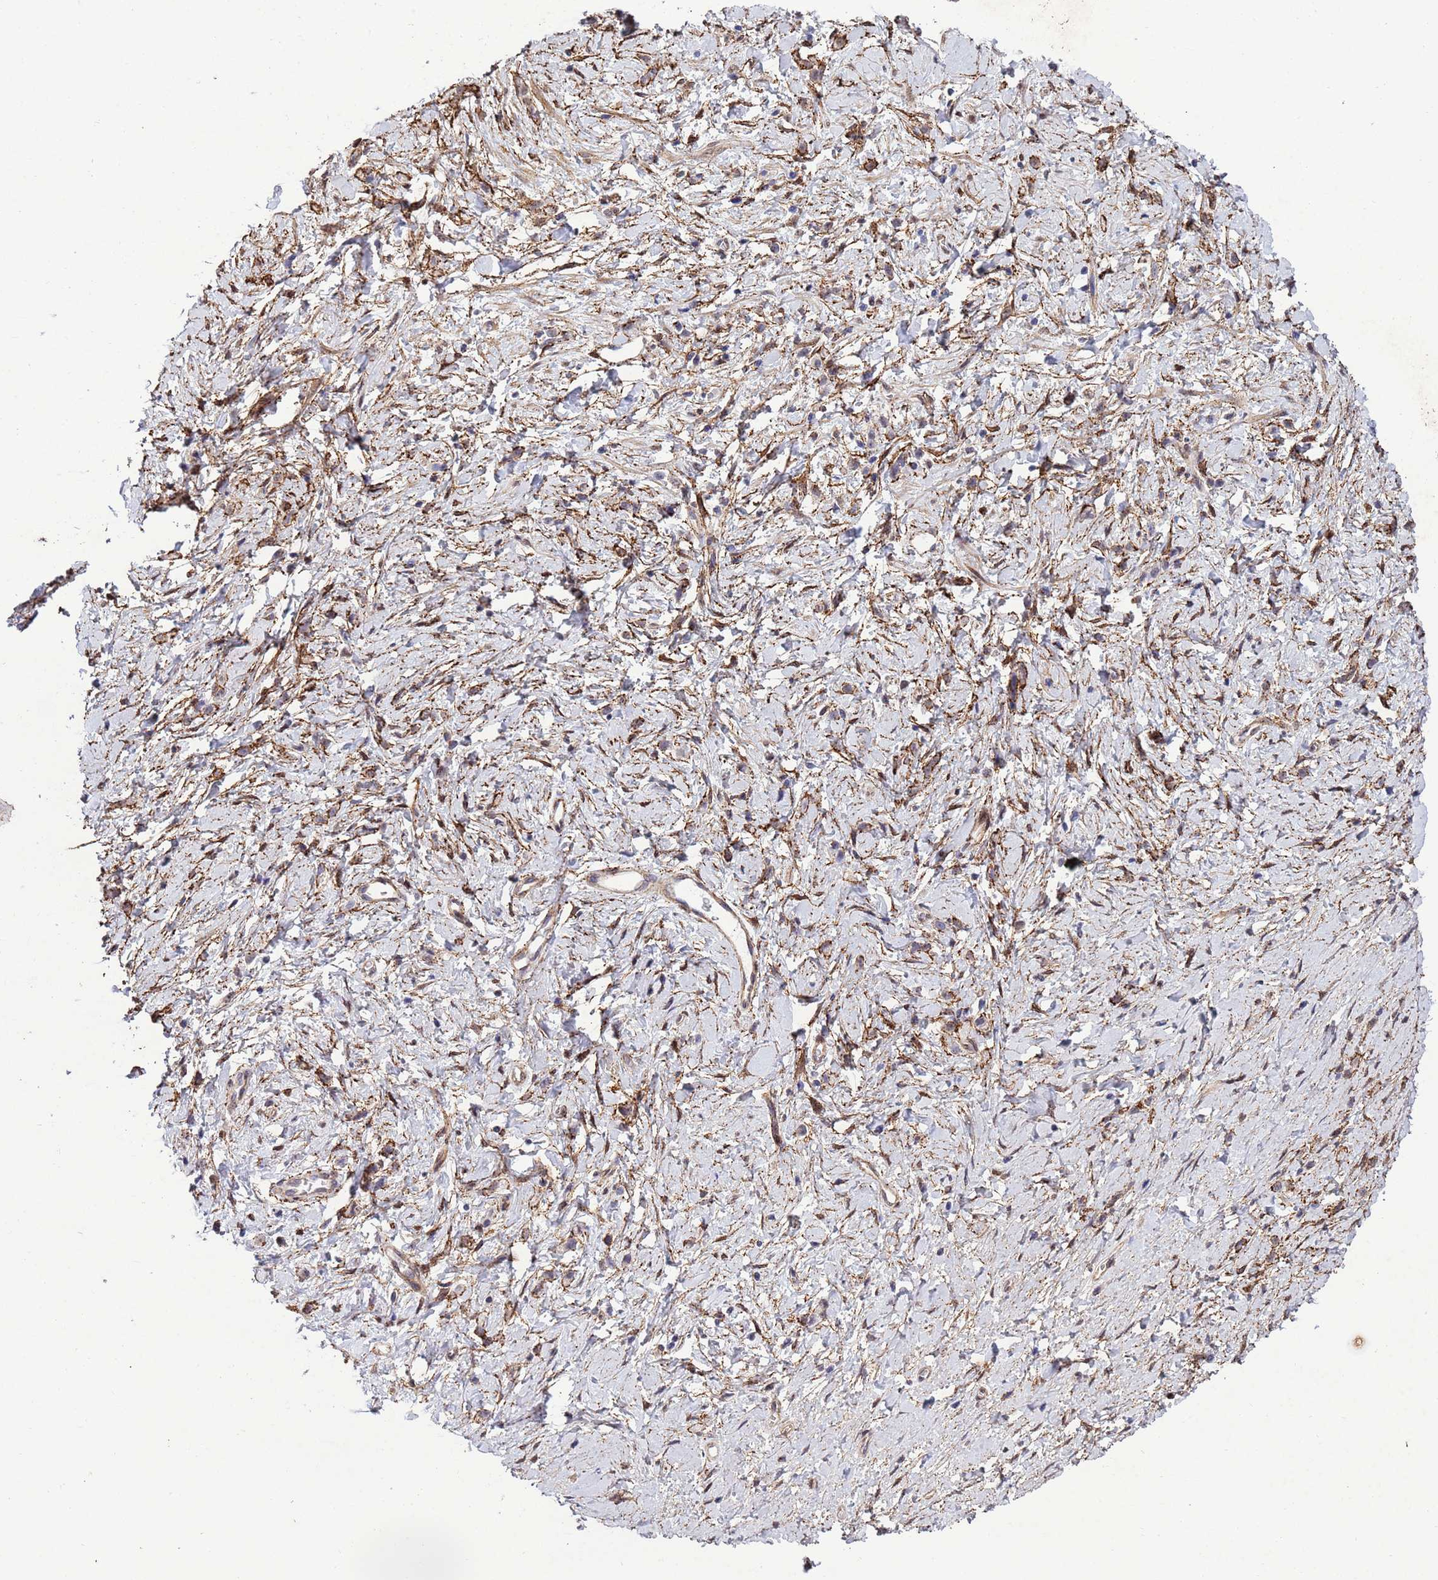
{"staining": {"intensity": "moderate", "quantity": ">75%", "location": "cytoplasmic/membranous"}, "tissue": "stomach cancer", "cell_type": "Tumor cells", "image_type": "cancer", "snomed": [{"axis": "morphology", "description": "Adenocarcinoma, NOS"}, {"axis": "topography", "description": "Stomach"}], "caption": "Protein expression by immunohistochemistry displays moderate cytoplasmic/membranous expression in approximately >75% of tumor cells in stomach cancer (adenocarcinoma).", "gene": "TRIP6", "patient": {"sex": "female", "age": 60}}